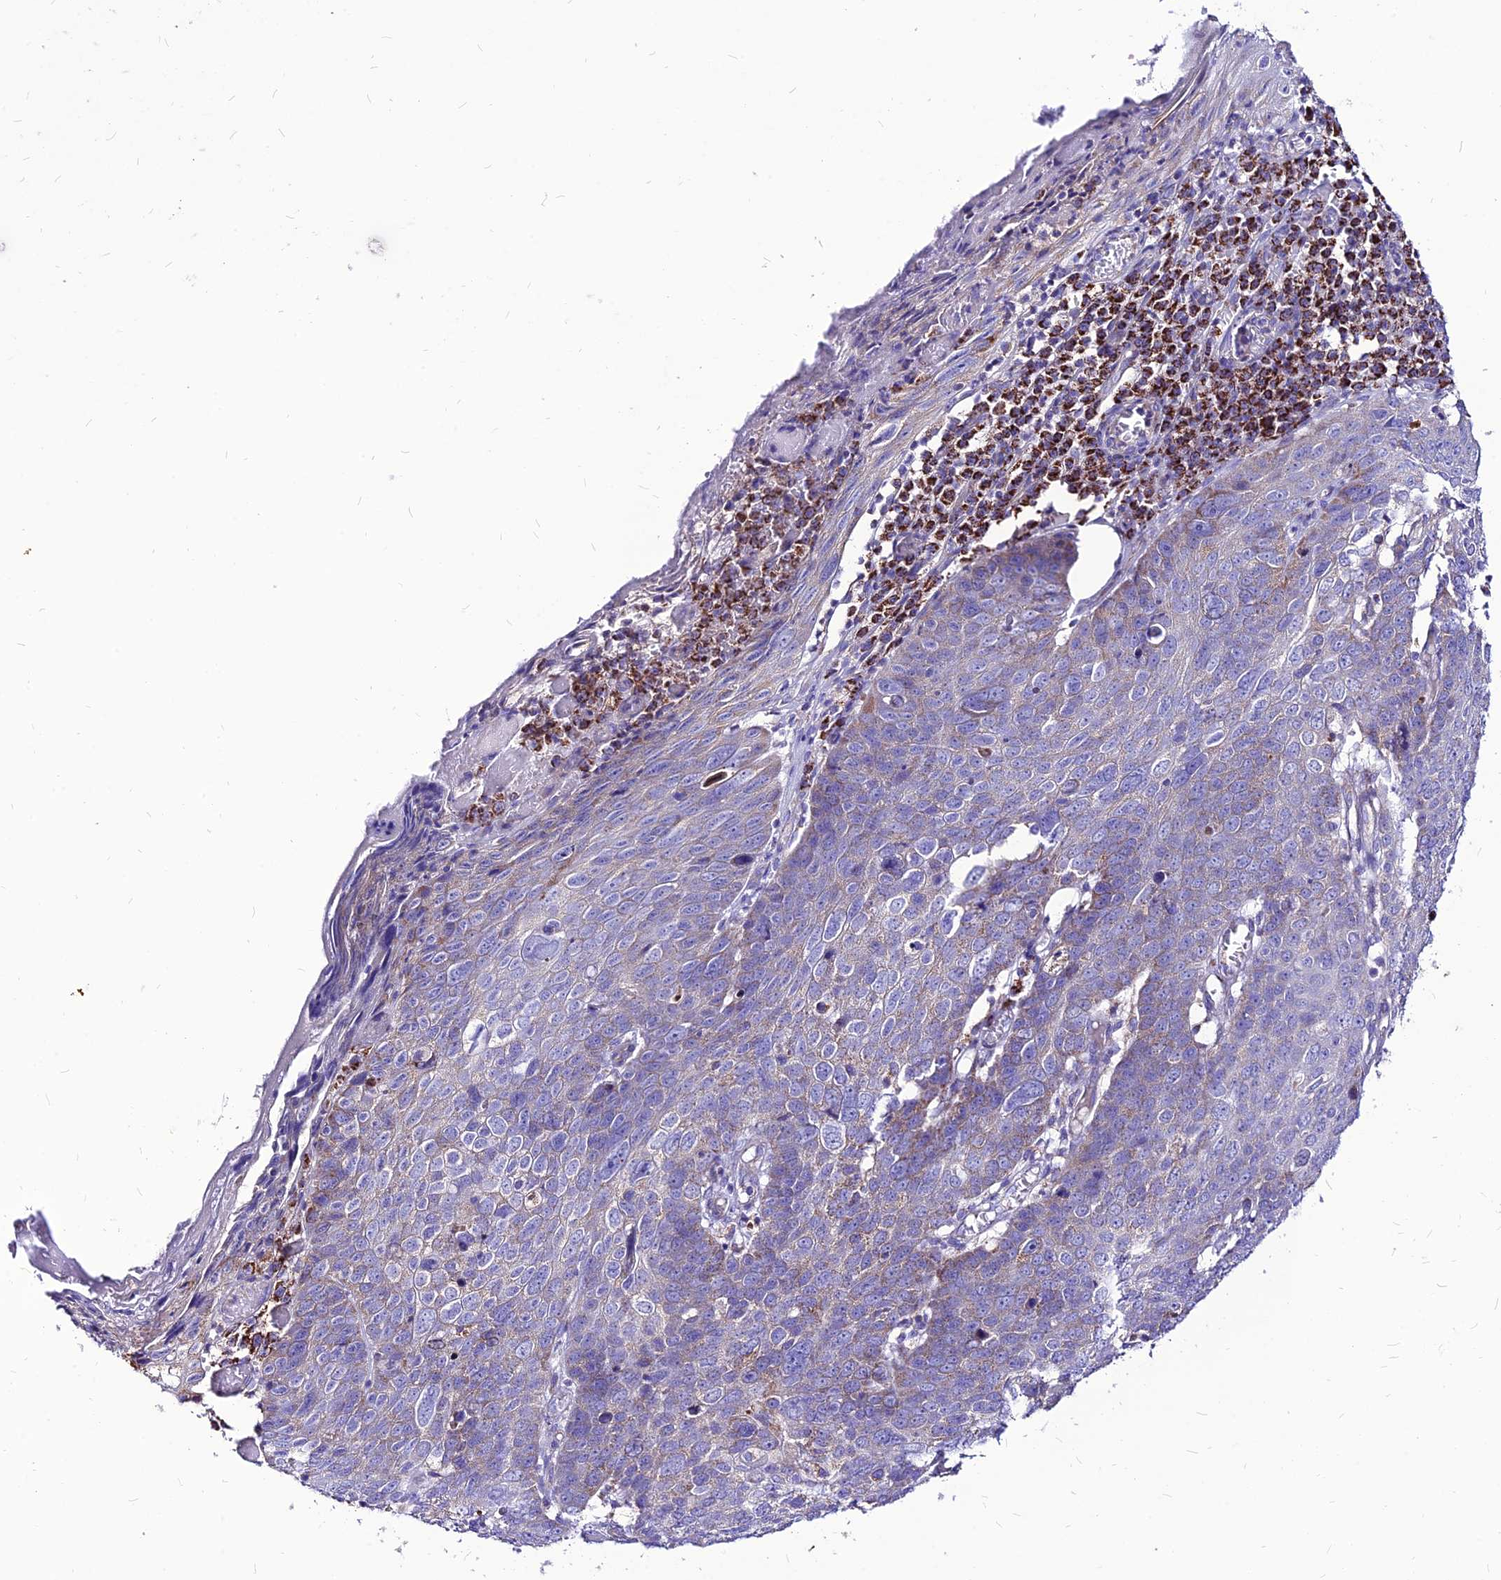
{"staining": {"intensity": "negative", "quantity": "none", "location": "none"}, "tissue": "skin cancer", "cell_type": "Tumor cells", "image_type": "cancer", "snomed": [{"axis": "morphology", "description": "Squamous cell carcinoma, NOS"}, {"axis": "topography", "description": "Skin"}], "caption": "Histopathology image shows no significant protein positivity in tumor cells of skin cancer (squamous cell carcinoma).", "gene": "ECI1", "patient": {"sex": "male", "age": 71}}